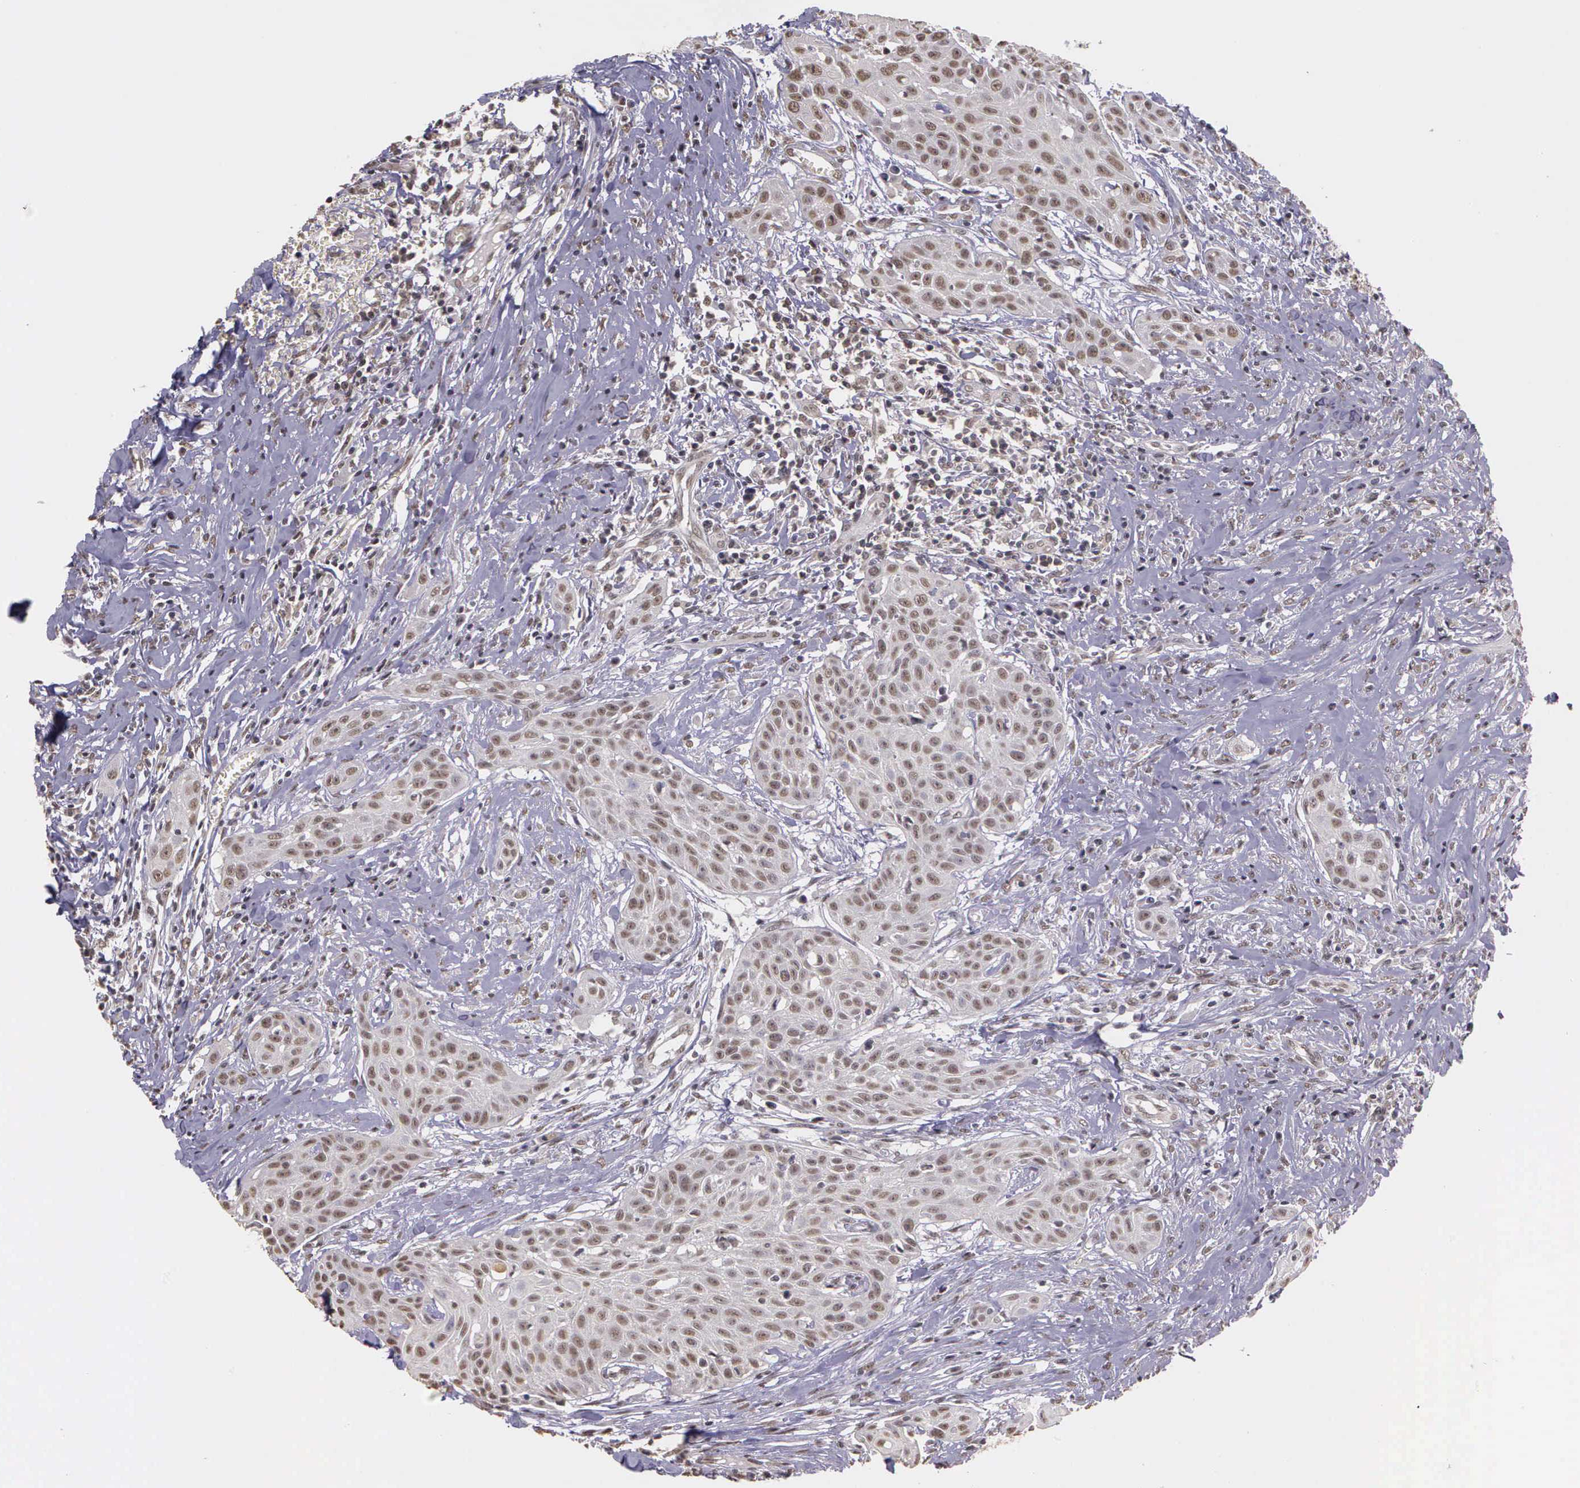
{"staining": {"intensity": "weak", "quantity": ">75%", "location": "nuclear"}, "tissue": "head and neck cancer", "cell_type": "Tumor cells", "image_type": "cancer", "snomed": [{"axis": "morphology", "description": "Squamous cell carcinoma, NOS"}, {"axis": "morphology", "description": "Squamous cell carcinoma, metastatic, NOS"}, {"axis": "topography", "description": "Lymph node"}, {"axis": "topography", "description": "Salivary gland"}, {"axis": "topography", "description": "Head-Neck"}], "caption": "This histopathology image exhibits head and neck metastatic squamous cell carcinoma stained with IHC to label a protein in brown. The nuclear of tumor cells show weak positivity for the protein. Nuclei are counter-stained blue.", "gene": "ARMCX5", "patient": {"sex": "female", "age": 74}}